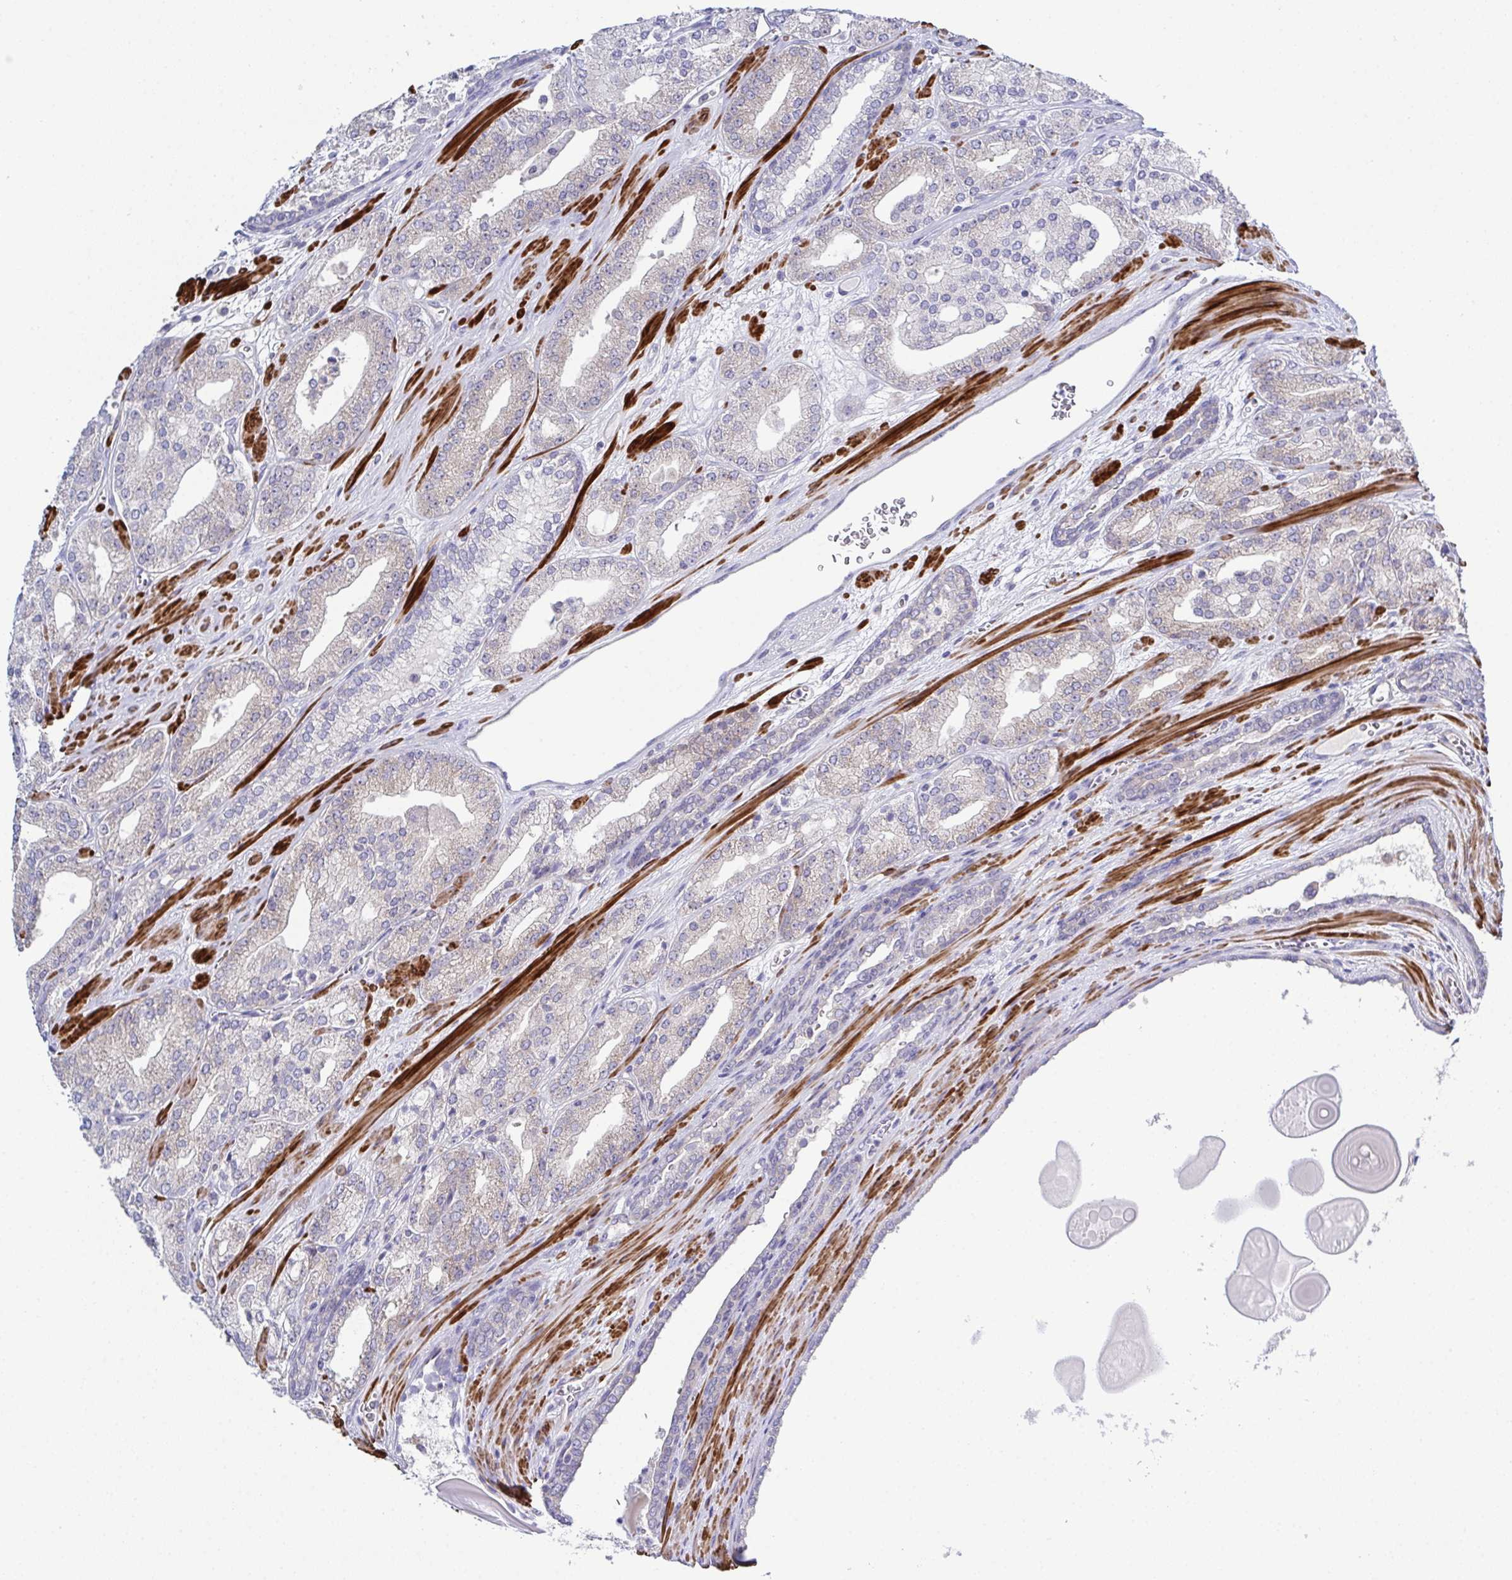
{"staining": {"intensity": "negative", "quantity": "none", "location": "none"}, "tissue": "prostate cancer", "cell_type": "Tumor cells", "image_type": "cancer", "snomed": [{"axis": "morphology", "description": "Adenocarcinoma, High grade"}, {"axis": "topography", "description": "Prostate"}], "caption": "Micrograph shows no significant protein staining in tumor cells of prostate cancer (high-grade adenocarcinoma).", "gene": "CFAP97D1", "patient": {"sex": "male", "age": 64}}